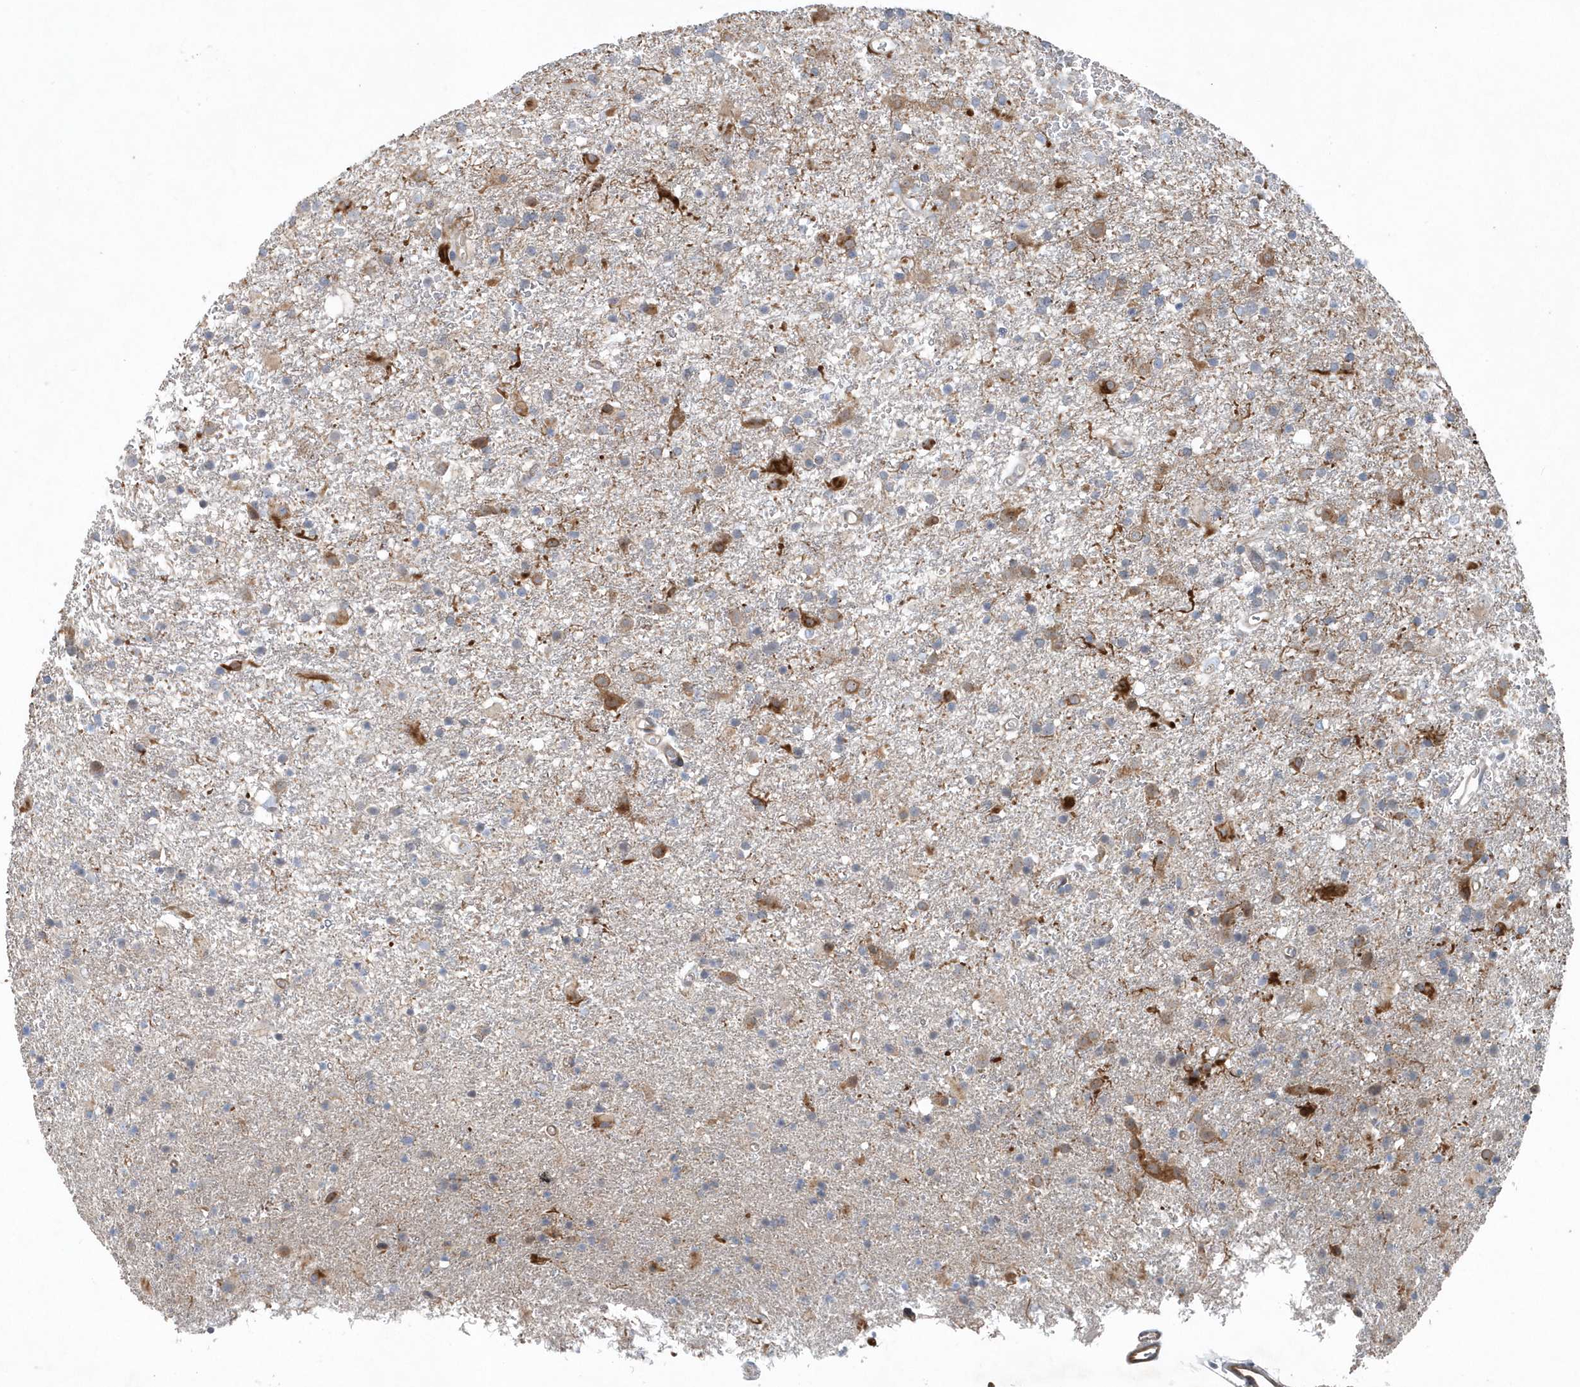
{"staining": {"intensity": "moderate", "quantity": "<25%", "location": "cytoplasmic/membranous"}, "tissue": "glioma", "cell_type": "Tumor cells", "image_type": "cancer", "snomed": [{"axis": "morphology", "description": "Glioma, malignant, Low grade"}, {"axis": "topography", "description": "Brain"}], "caption": "Immunohistochemistry (DAB) staining of human glioma exhibits moderate cytoplasmic/membranous protein staining in approximately <25% of tumor cells.", "gene": "MCC", "patient": {"sex": "male", "age": 65}}